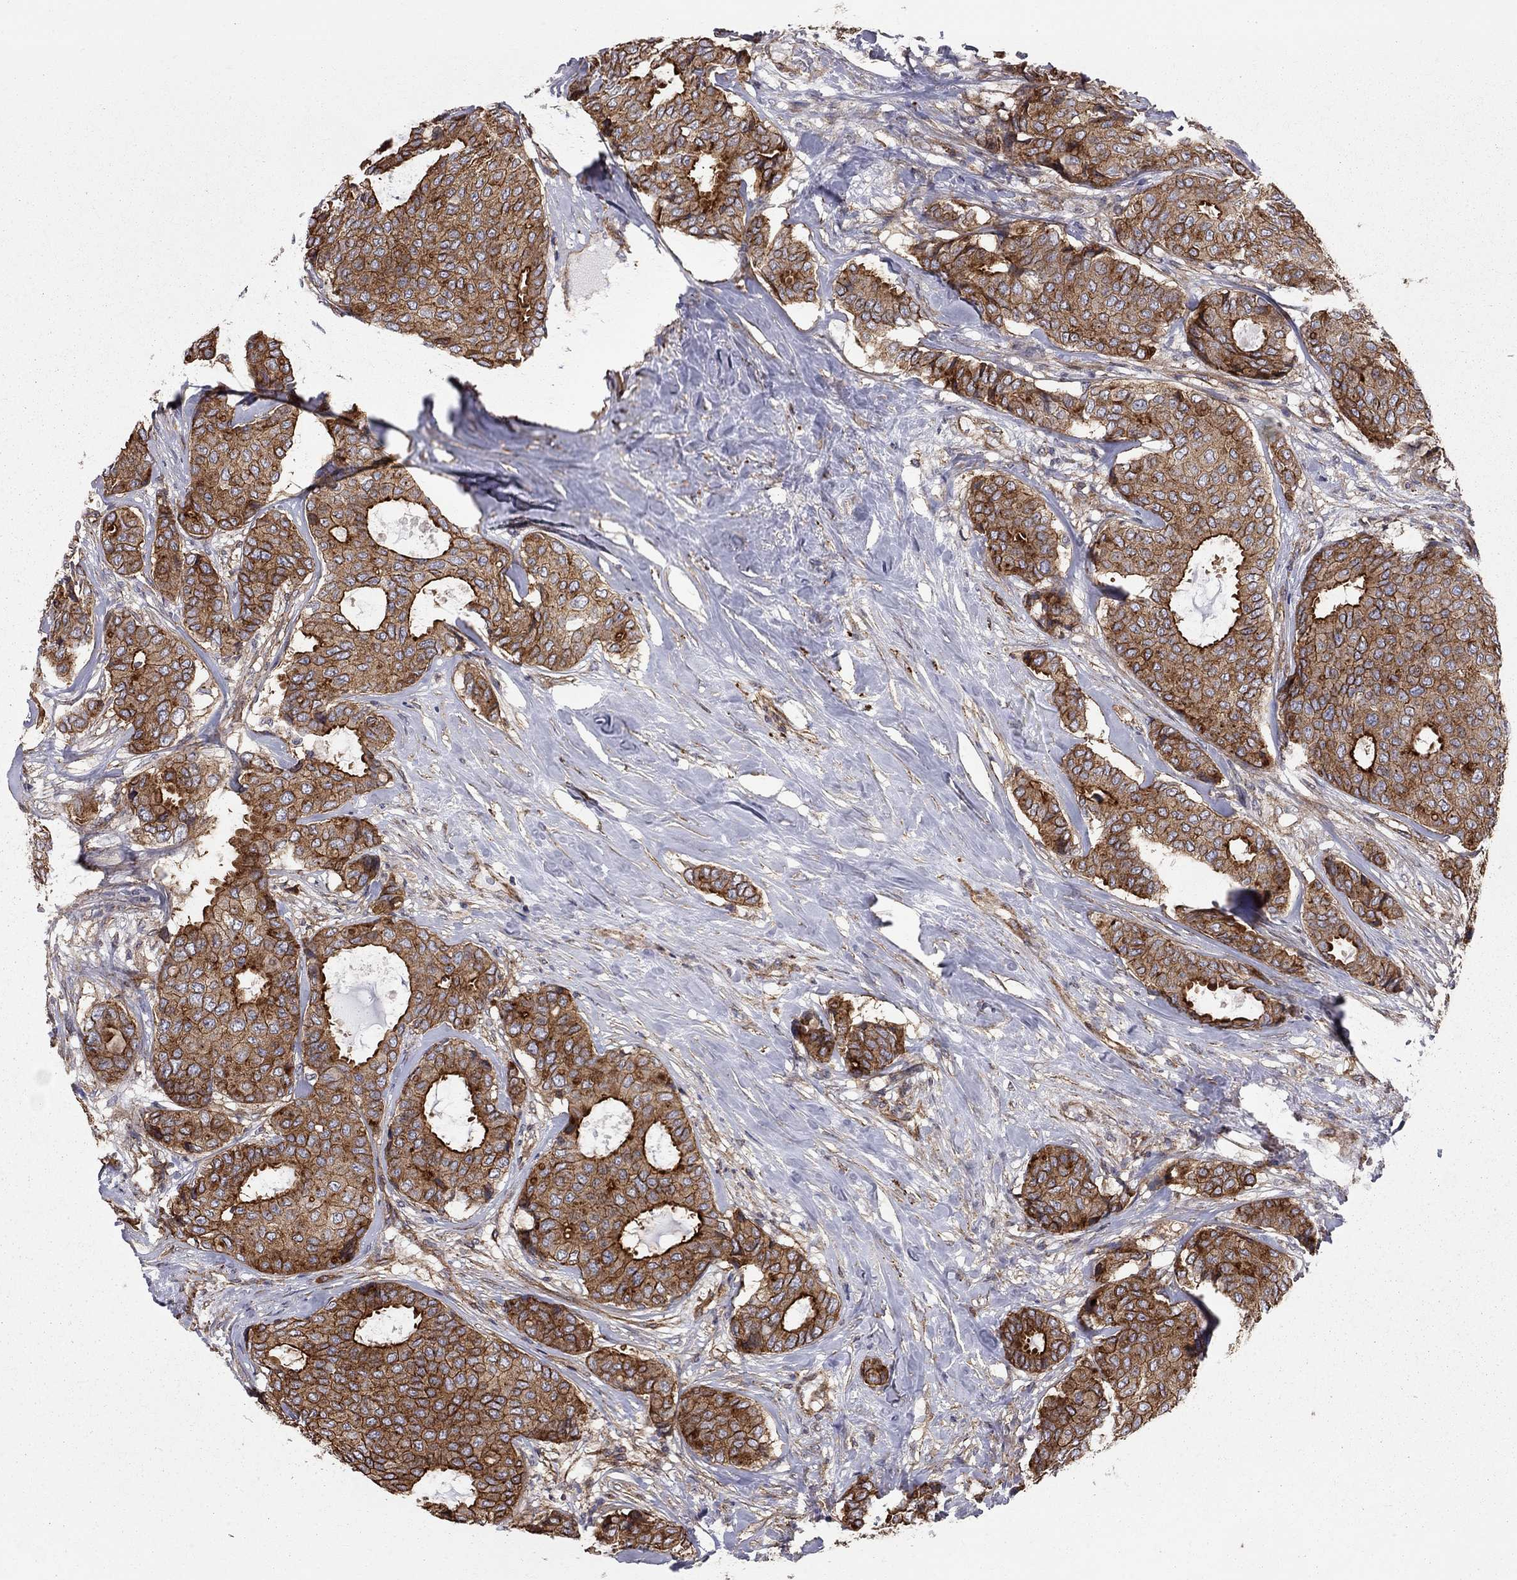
{"staining": {"intensity": "strong", "quantity": ">75%", "location": "cytoplasmic/membranous"}, "tissue": "breast cancer", "cell_type": "Tumor cells", "image_type": "cancer", "snomed": [{"axis": "morphology", "description": "Duct carcinoma"}, {"axis": "topography", "description": "Breast"}], "caption": "IHC staining of breast cancer (infiltrating ductal carcinoma), which demonstrates high levels of strong cytoplasmic/membranous staining in about >75% of tumor cells indicating strong cytoplasmic/membranous protein staining. The staining was performed using DAB (brown) for protein detection and nuclei were counterstained in hematoxylin (blue).", "gene": "RASEF", "patient": {"sex": "female", "age": 75}}